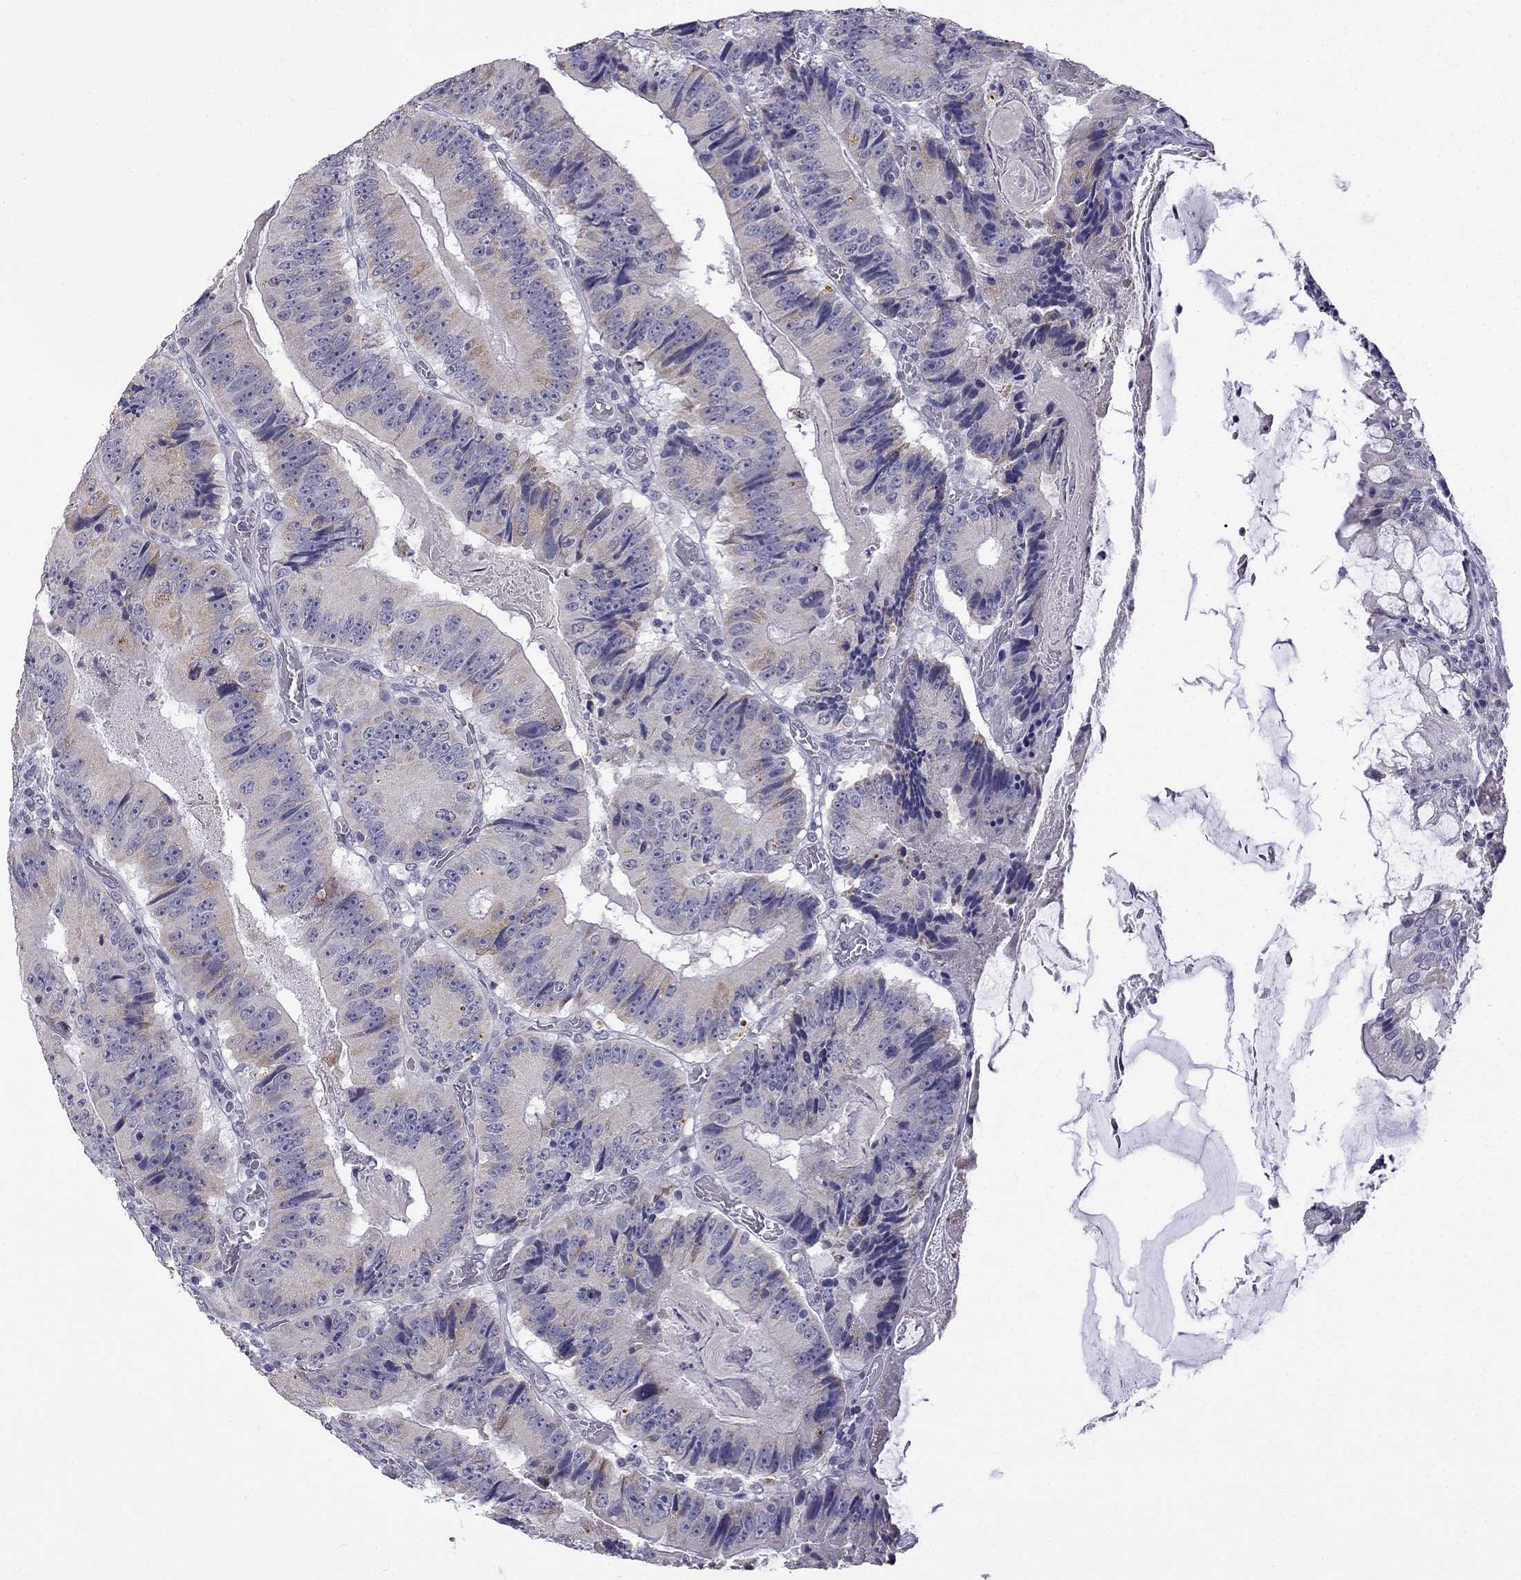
{"staining": {"intensity": "weak", "quantity": "<25%", "location": "cytoplasmic/membranous"}, "tissue": "colorectal cancer", "cell_type": "Tumor cells", "image_type": "cancer", "snomed": [{"axis": "morphology", "description": "Adenocarcinoma, NOS"}, {"axis": "topography", "description": "Colon"}], "caption": "The image reveals no staining of tumor cells in colorectal adenocarcinoma.", "gene": "C5orf49", "patient": {"sex": "female", "age": 86}}